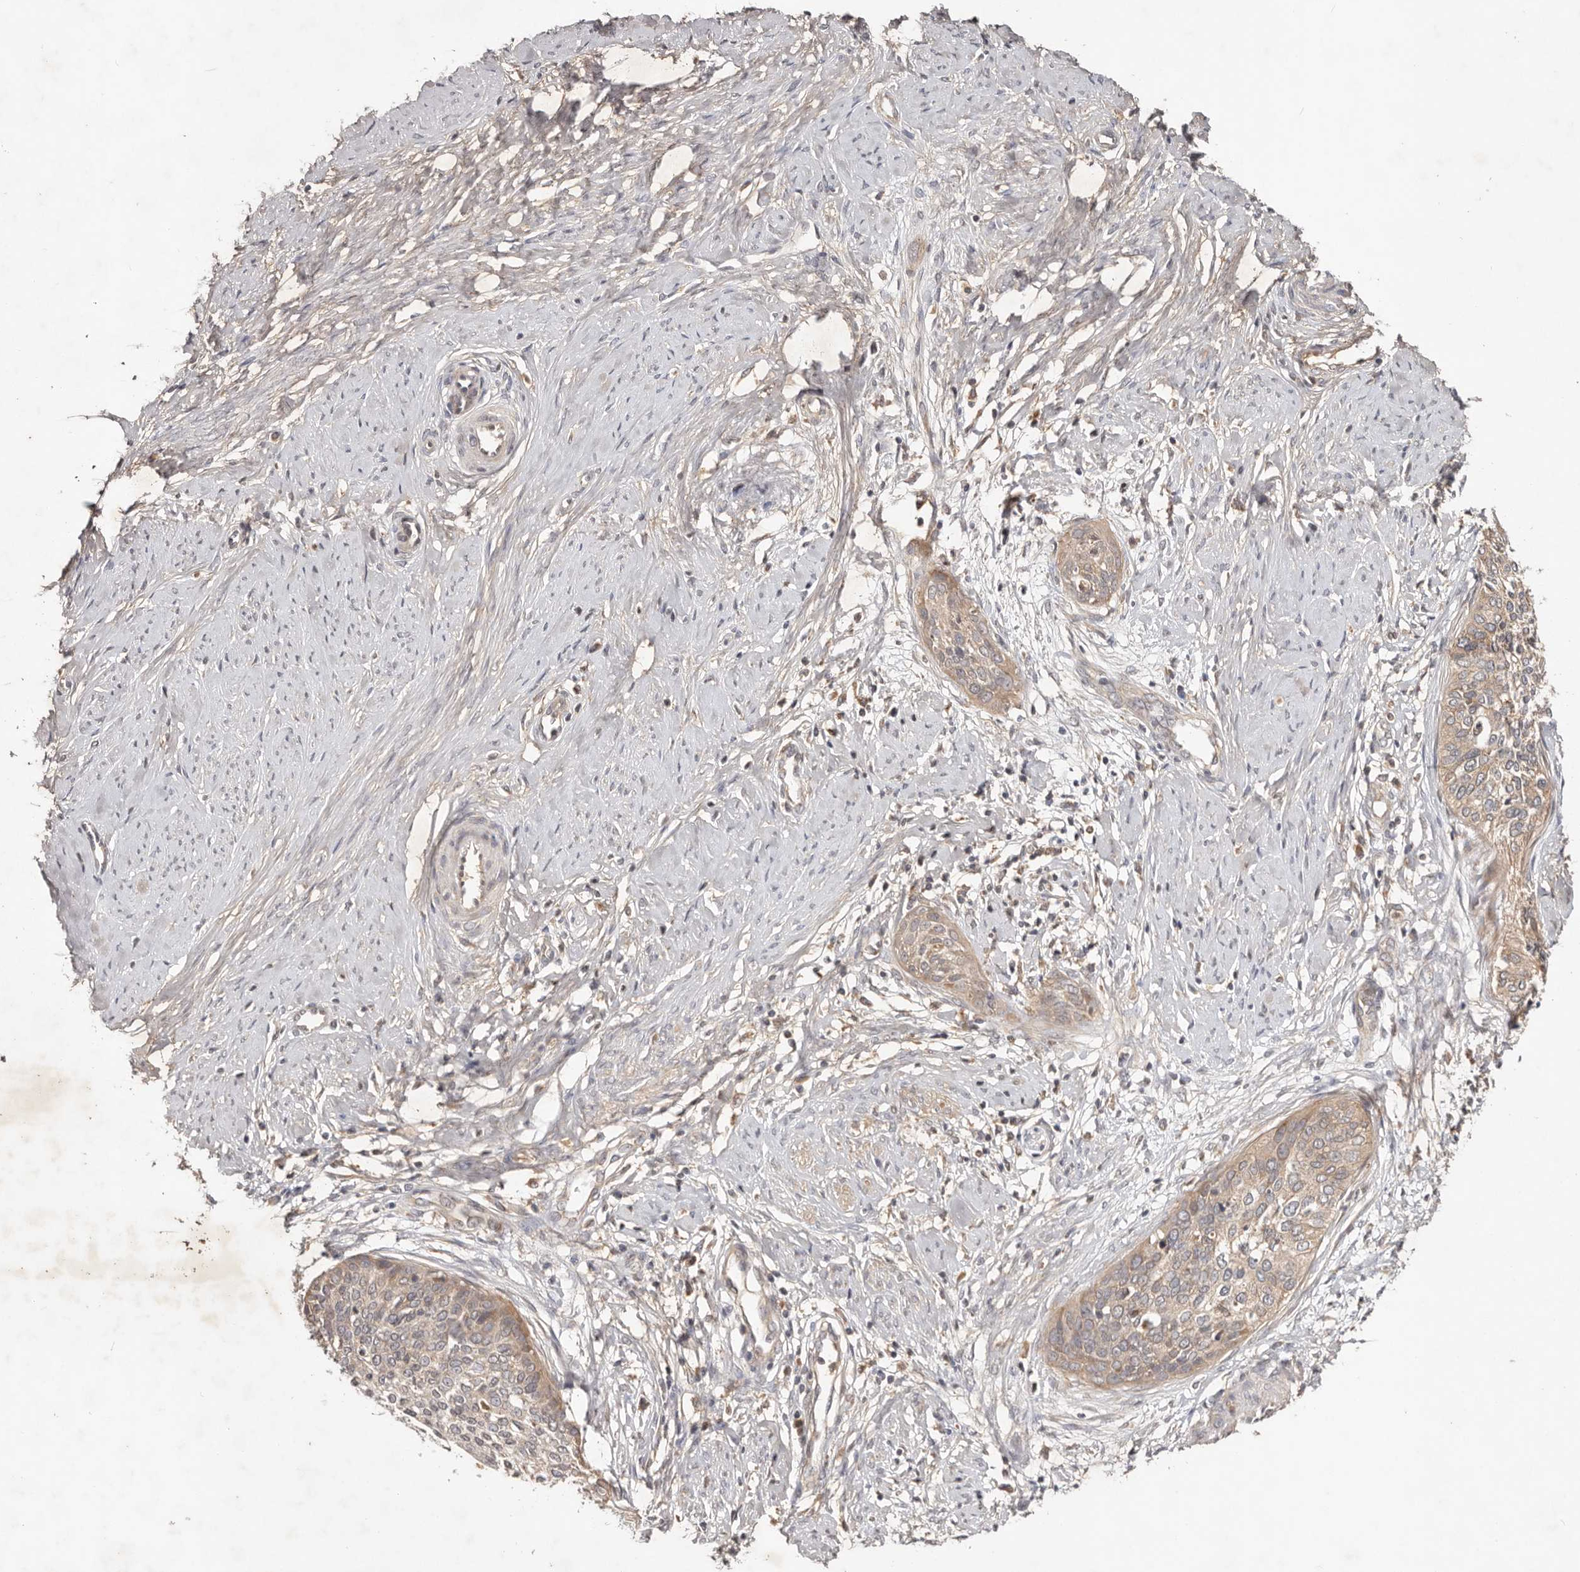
{"staining": {"intensity": "weak", "quantity": "<25%", "location": "cytoplasmic/membranous"}, "tissue": "cervical cancer", "cell_type": "Tumor cells", "image_type": "cancer", "snomed": [{"axis": "morphology", "description": "Squamous cell carcinoma, NOS"}, {"axis": "topography", "description": "Cervix"}], "caption": "Tumor cells show no significant protein expression in cervical cancer (squamous cell carcinoma).", "gene": "PKIB", "patient": {"sex": "female", "age": 37}}